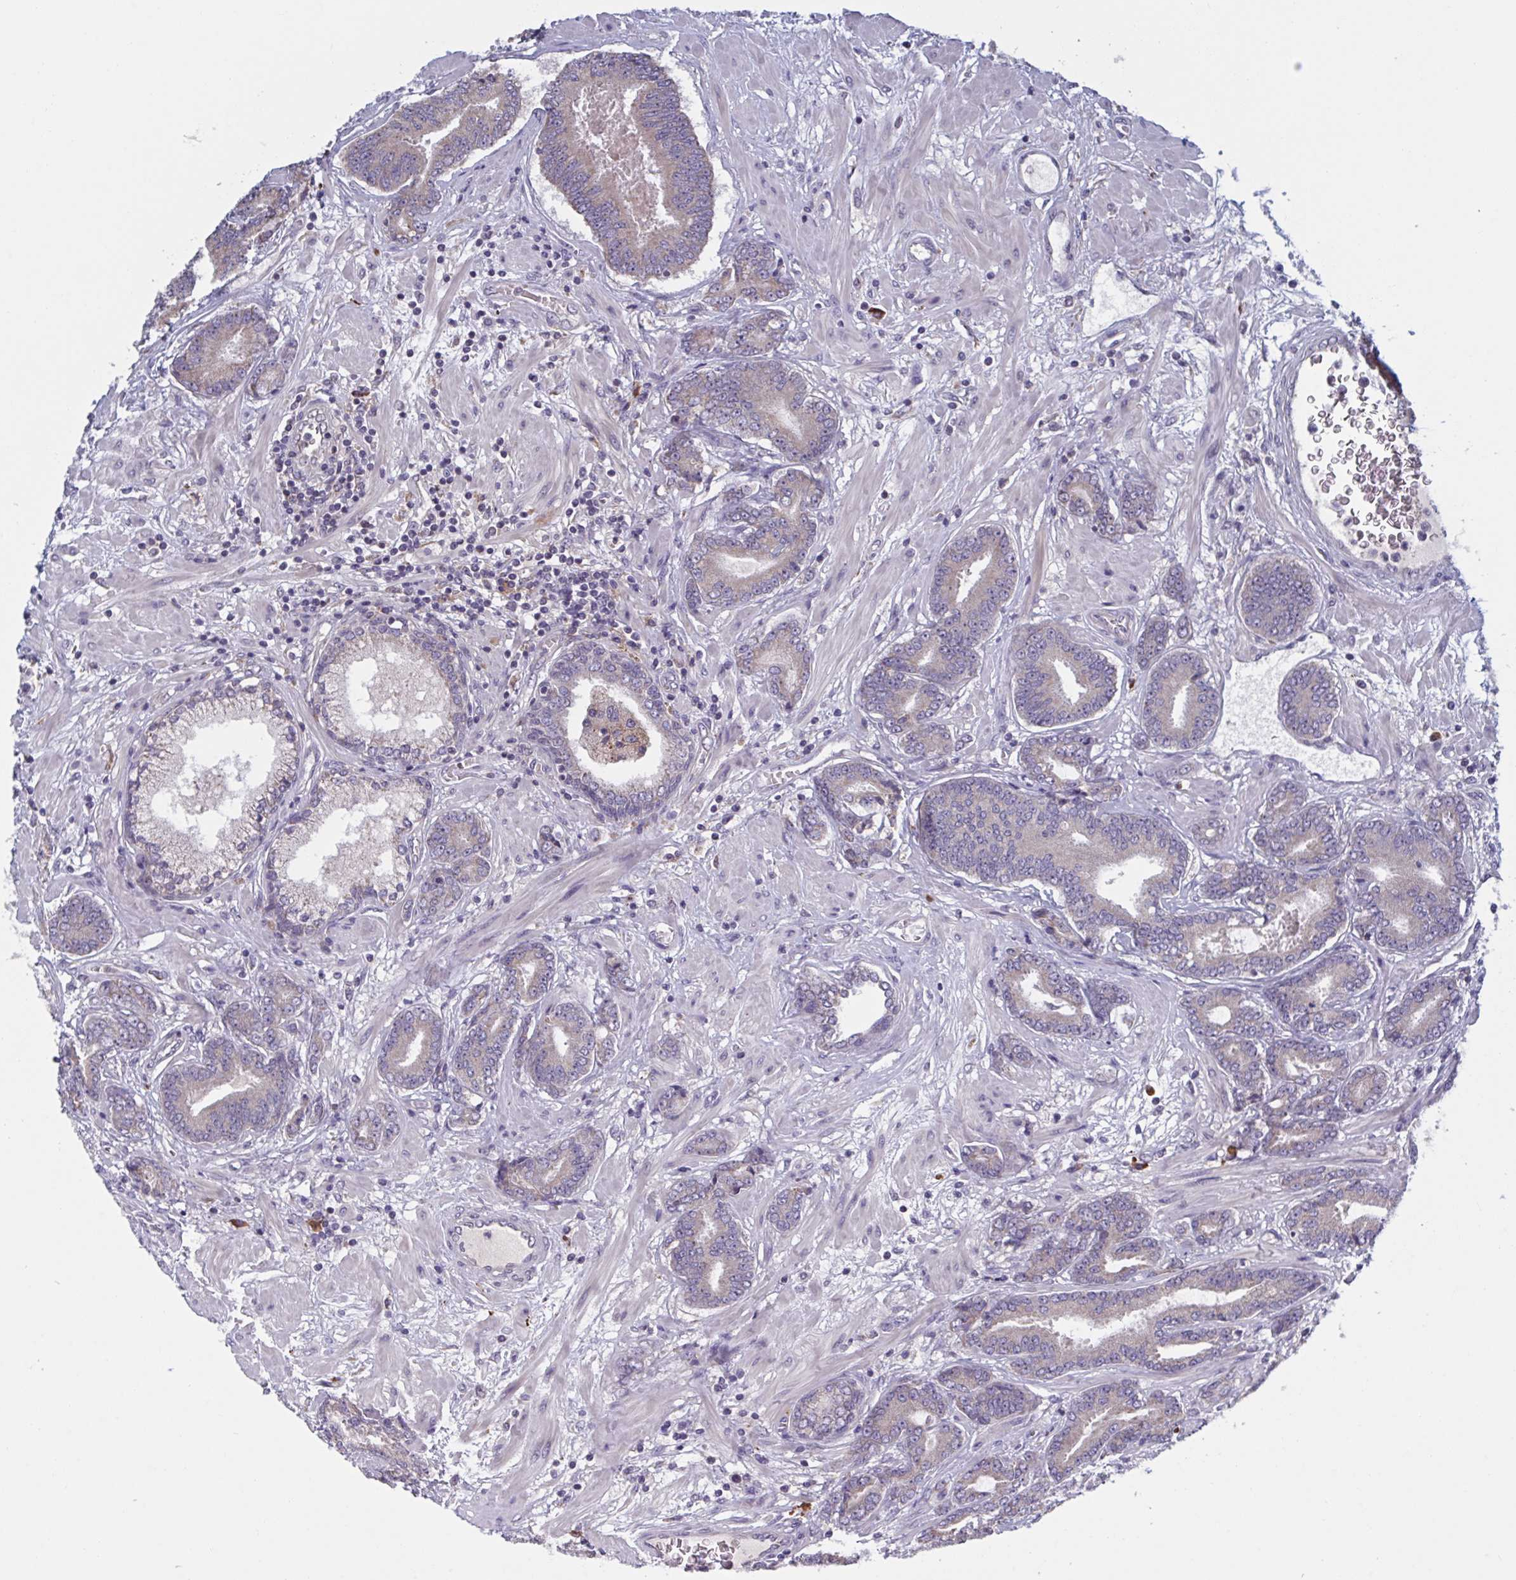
{"staining": {"intensity": "weak", "quantity": "<25%", "location": "cytoplasmic/membranous"}, "tissue": "prostate cancer", "cell_type": "Tumor cells", "image_type": "cancer", "snomed": [{"axis": "morphology", "description": "Adenocarcinoma, High grade"}, {"axis": "topography", "description": "Prostate"}], "caption": "Human prostate cancer (adenocarcinoma (high-grade)) stained for a protein using IHC displays no expression in tumor cells.", "gene": "CD1E", "patient": {"sex": "male", "age": 62}}